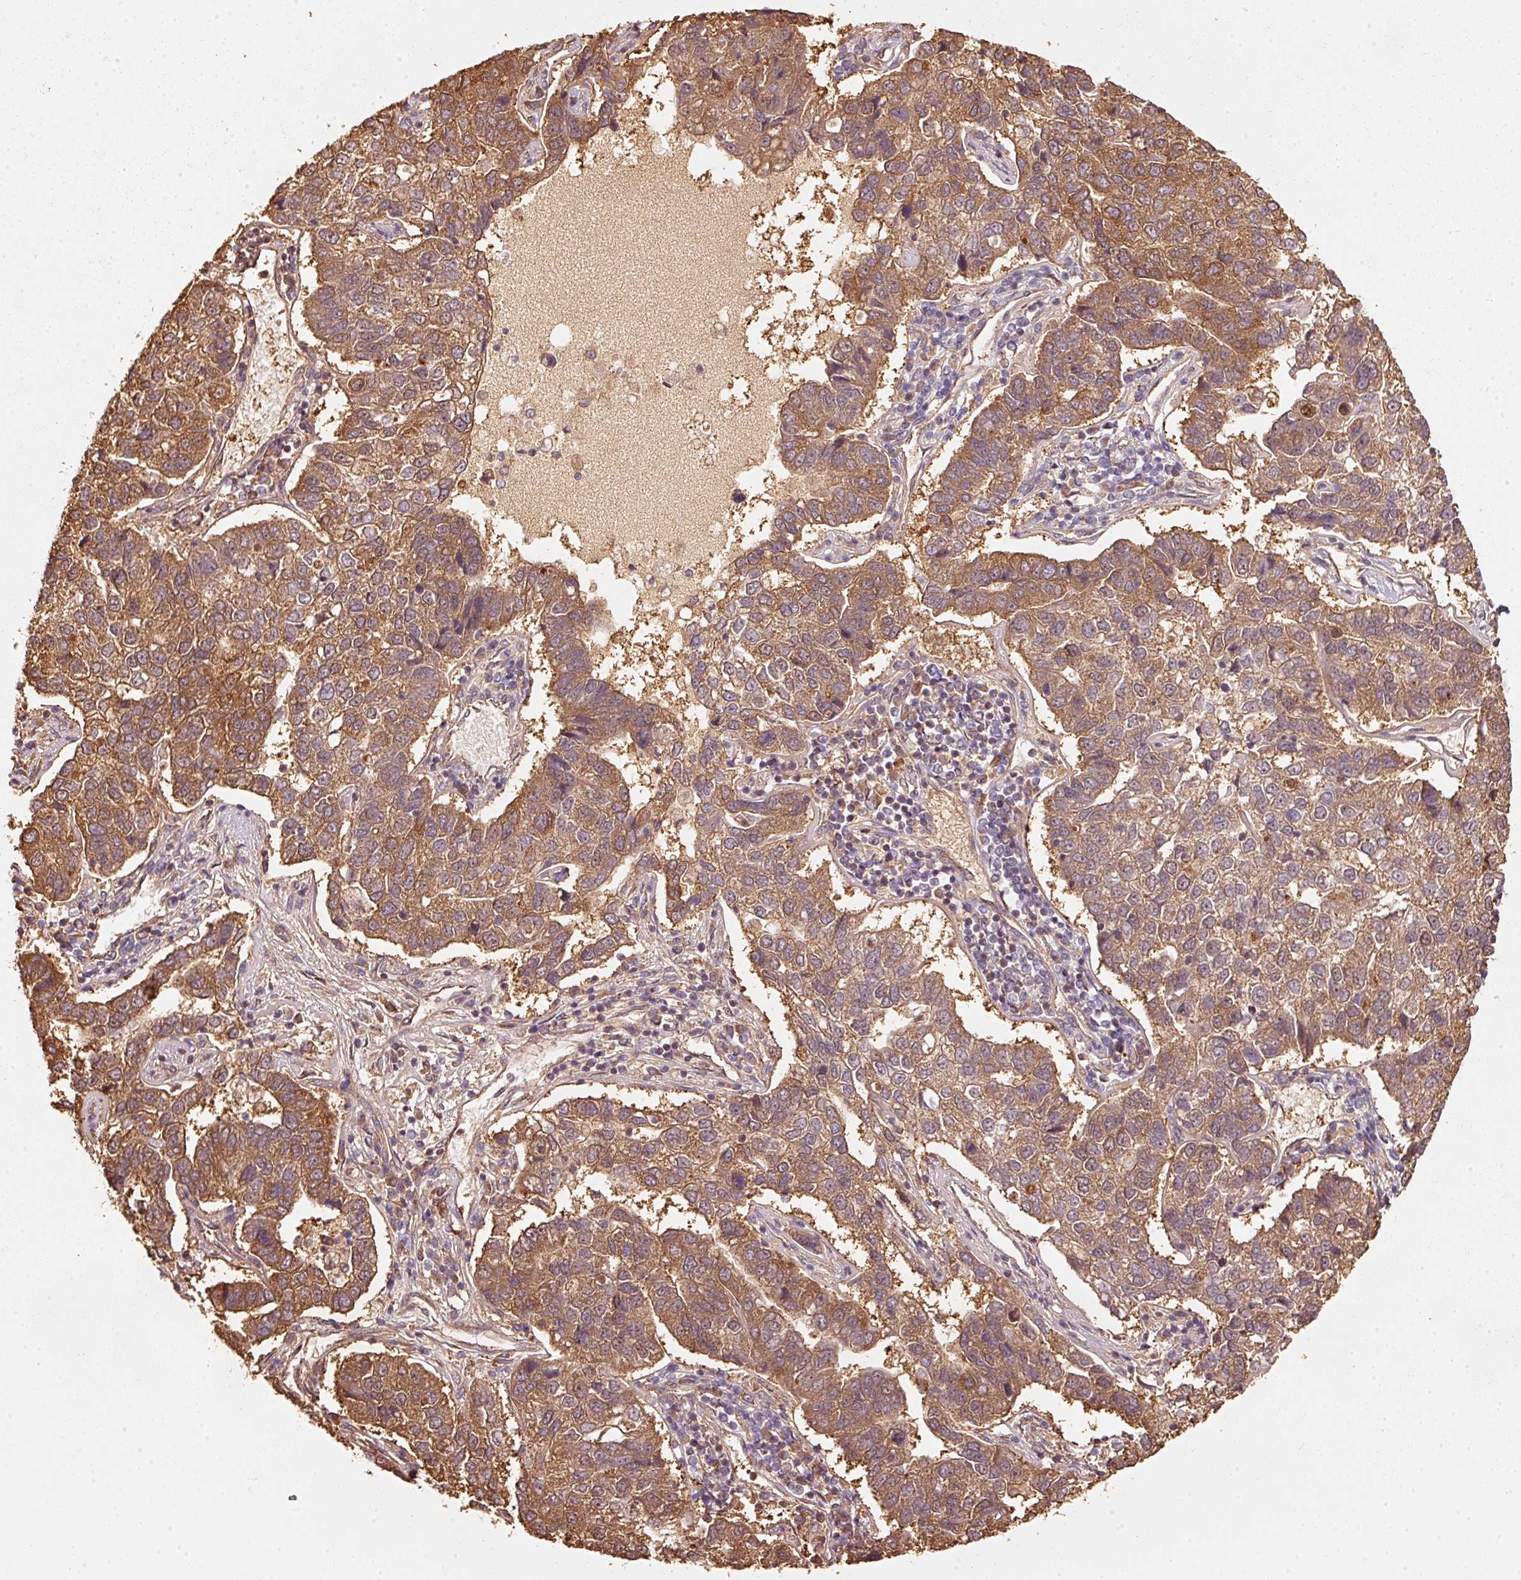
{"staining": {"intensity": "moderate", "quantity": ">75%", "location": "cytoplasmic/membranous"}, "tissue": "pancreatic cancer", "cell_type": "Tumor cells", "image_type": "cancer", "snomed": [{"axis": "morphology", "description": "Adenocarcinoma, NOS"}, {"axis": "topography", "description": "Pancreas"}], "caption": "This histopathology image displays immunohistochemistry staining of pancreatic adenocarcinoma, with medium moderate cytoplasmic/membranous expression in about >75% of tumor cells.", "gene": "STAU1", "patient": {"sex": "female", "age": 61}}